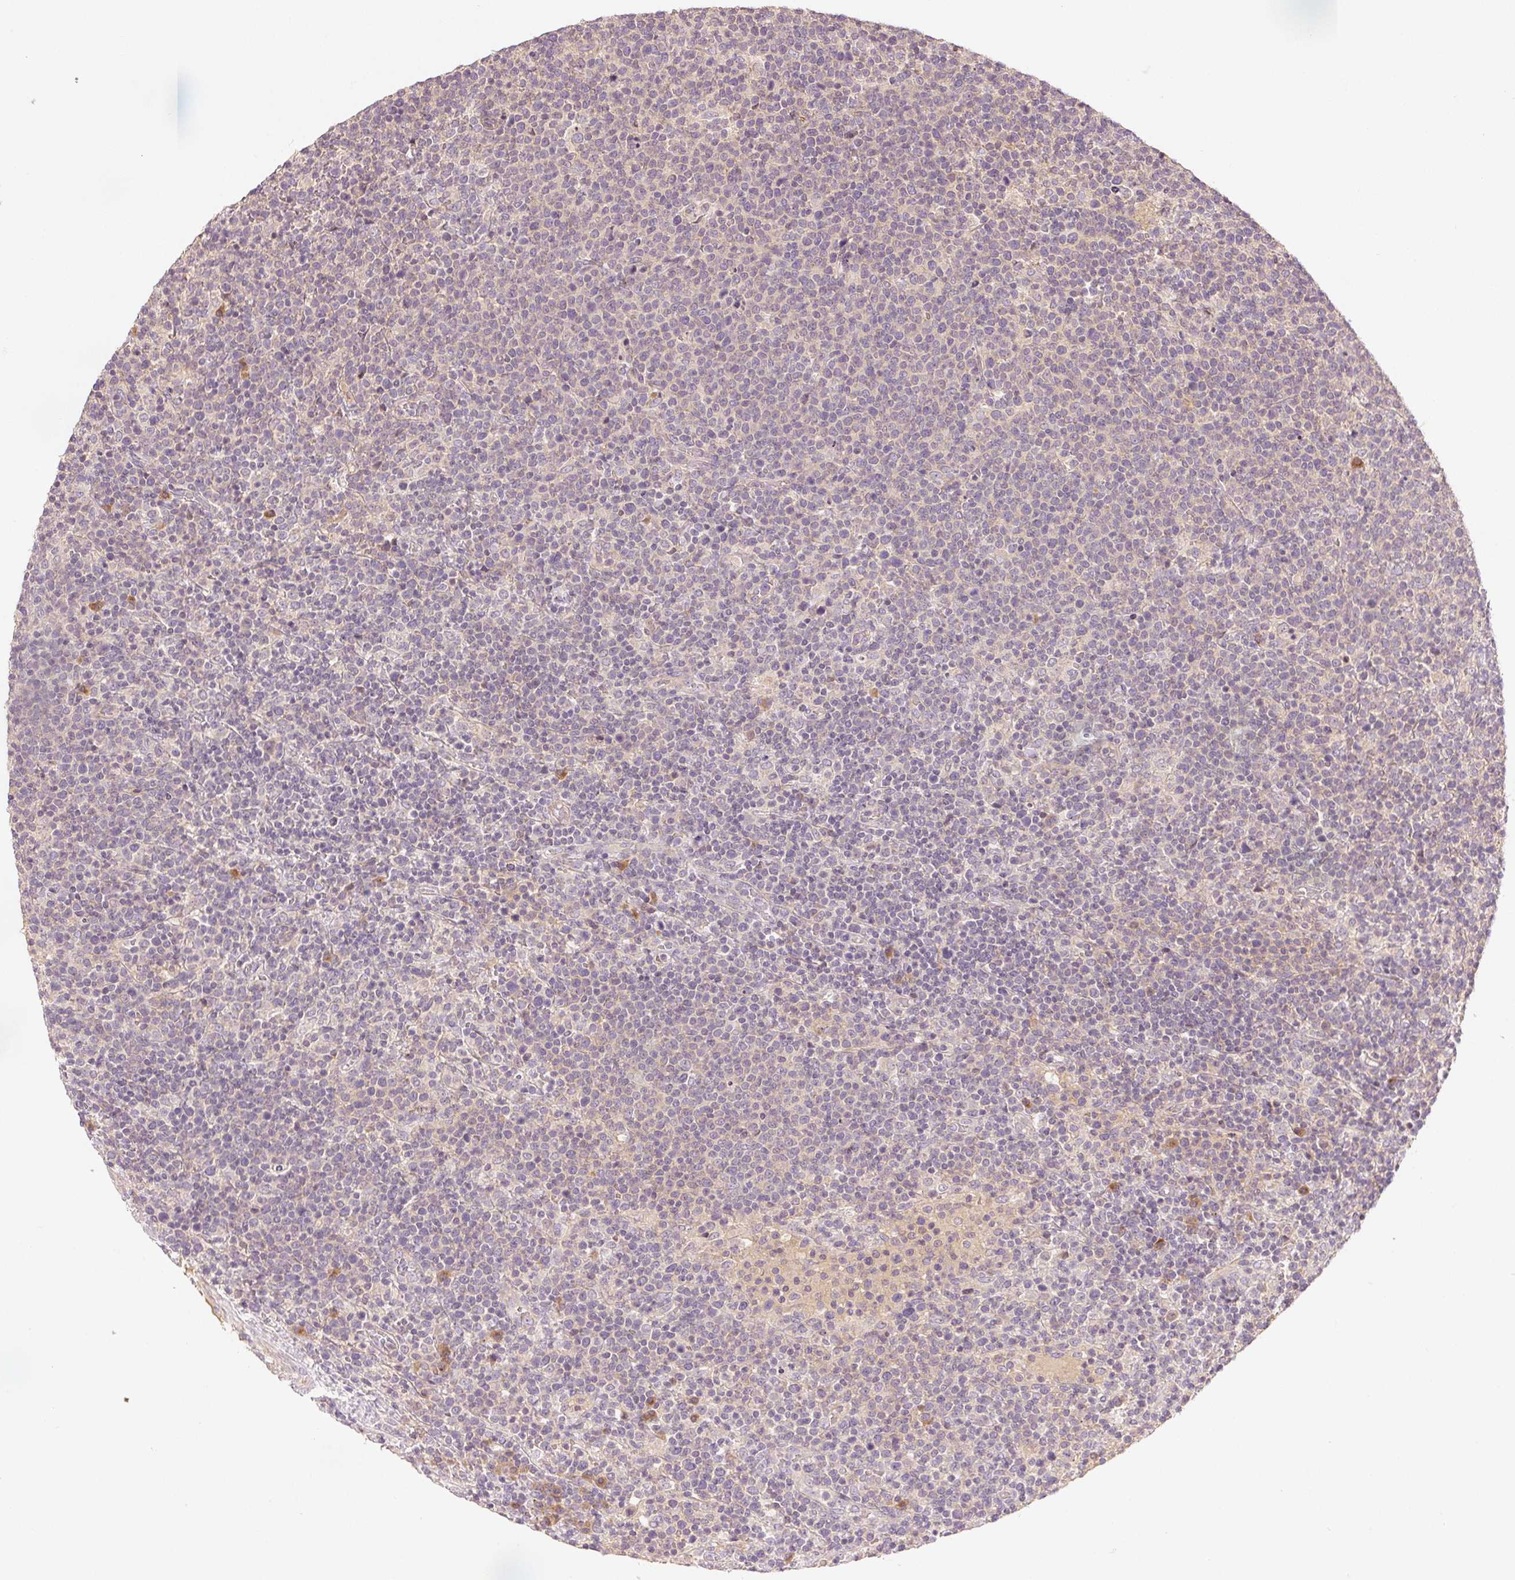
{"staining": {"intensity": "negative", "quantity": "none", "location": "none"}, "tissue": "lymphoma", "cell_type": "Tumor cells", "image_type": "cancer", "snomed": [{"axis": "morphology", "description": "Malignant lymphoma, non-Hodgkin's type, High grade"}, {"axis": "topography", "description": "Lymph node"}], "caption": "There is no significant staining in tumor cells of lymphoma.", "gene": "YIF1B", "patient": {"sex": "male", "age": 61}}